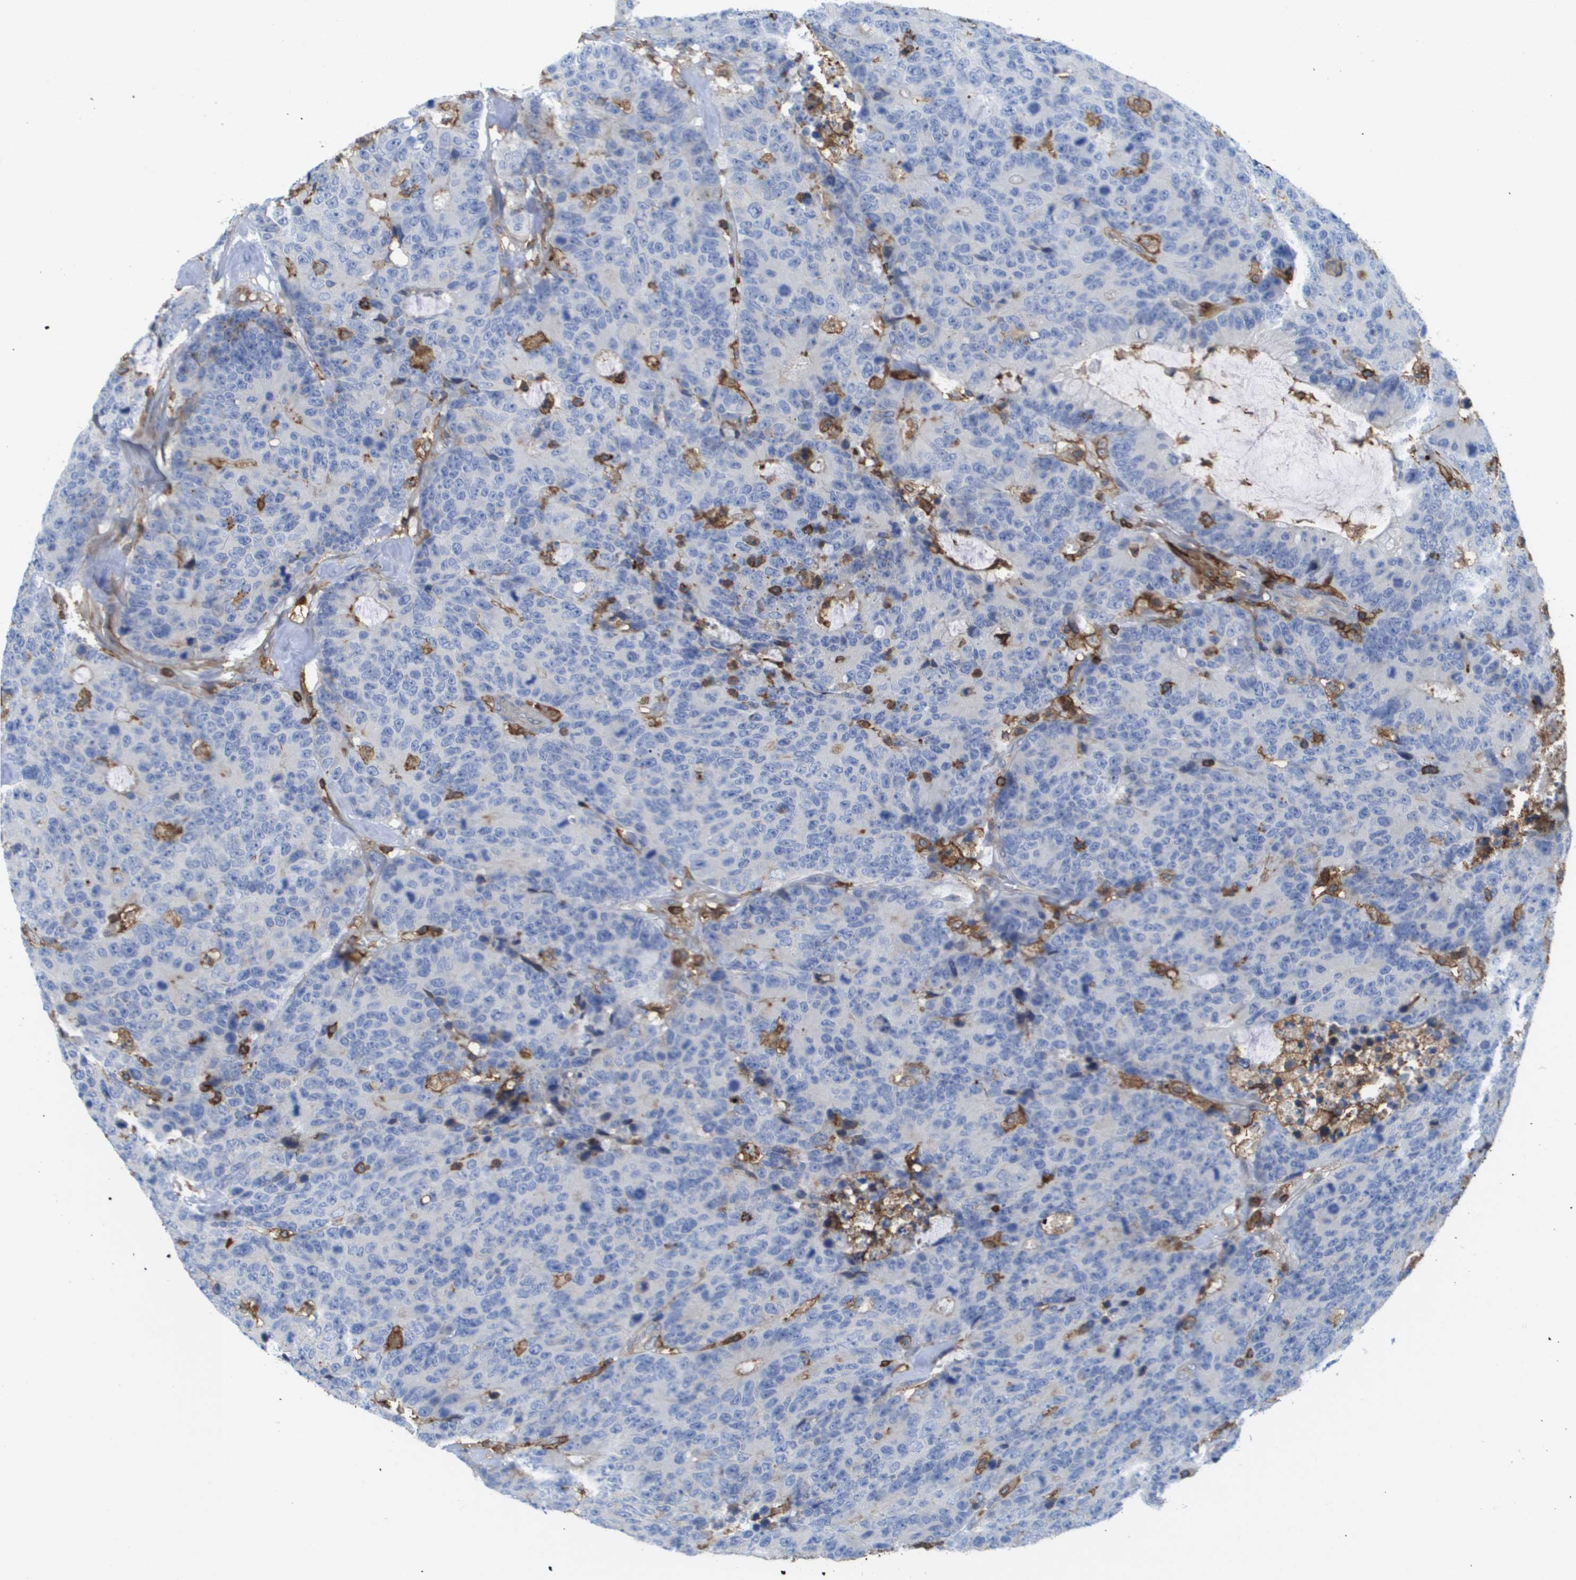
{"staining": {"intensity": "negative", "quantity": "none", "location": "none"}, "tissue": "colorectal cancer", "cell_type": "Tumor cells", "image_type": "cancer", "snomed": [{"axis": "morphology", "description": "Adenocarcinoma, NOS"}, {"axis": "topography", "description": "Colon"}], "caption": "This is an immunohistochemistry image of human colorectal cancer (adenocarcinoma). There is no expression in tumor cells.", "gene": "PASK", "patient": {"sex": "female", "age": 86}}